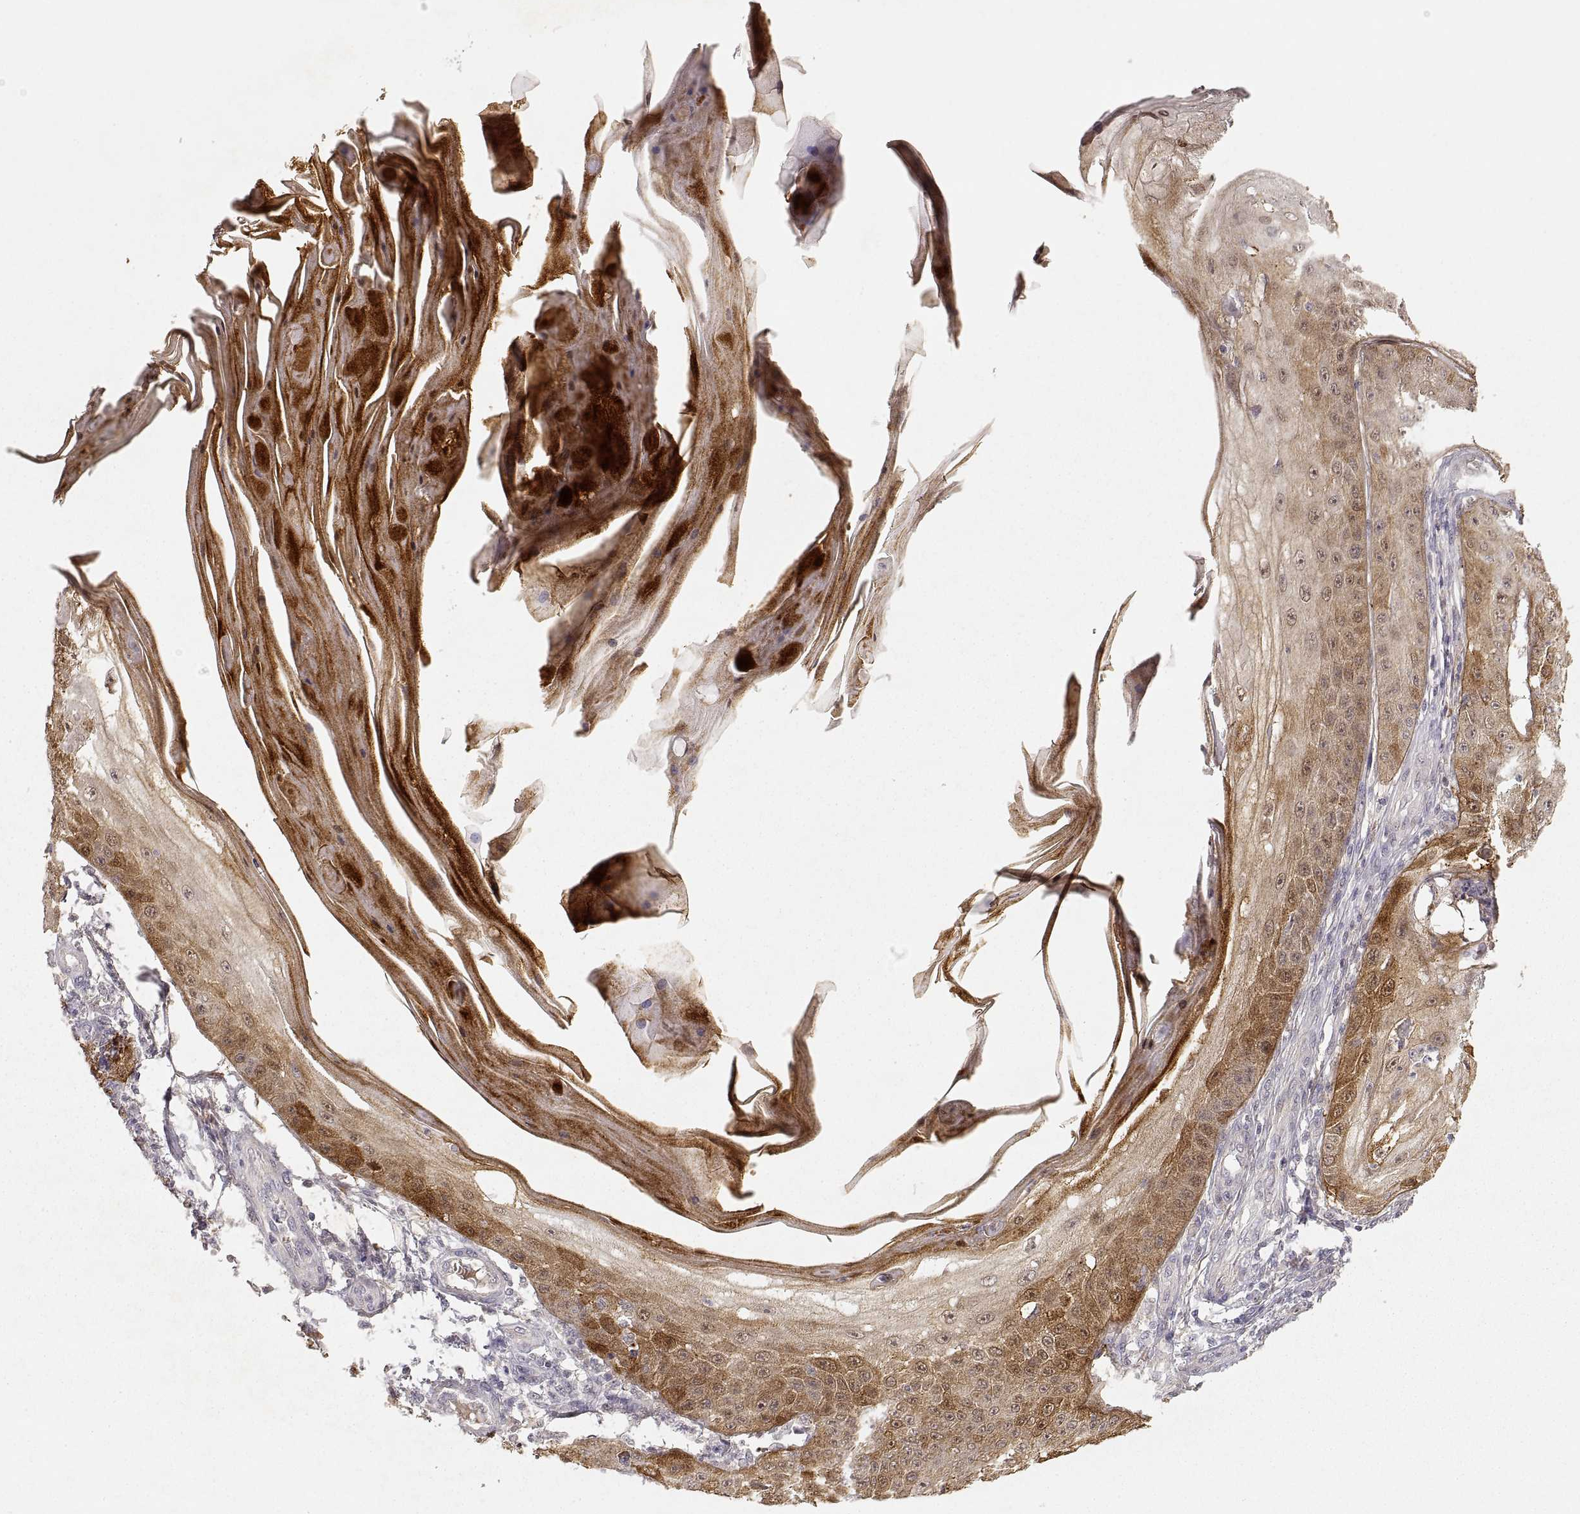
{"staining": {"intensity": "moderate", "quantity": "25%-75%", "location": "cytoplasmic/membranous"}, "tissue": "skin cancer", "cell_type": "Tumor cells", "image_type": "cancer", "snomed": [{"axis": "morphology", "description": "Squamous cell carcinoma, NOS"}, {"axis": "topography", "description": "Skin"}], "caption": "IHC staining of skin cancer (squamous cell carcinoma), which exhibits medium levels of moderate cytoplasmic/membranous expression in about 25%-75% of tumor cells indicating moderate cytoplasmic/membranous protein staining. The staining was performed using DAB (3,3'-diaminobenzidine) (brown) for protein detection and nuclei were counterstained in hematoxylin (blue).", "gene": "LAMC2", "patient": {"sex": "male", "age": 70}}